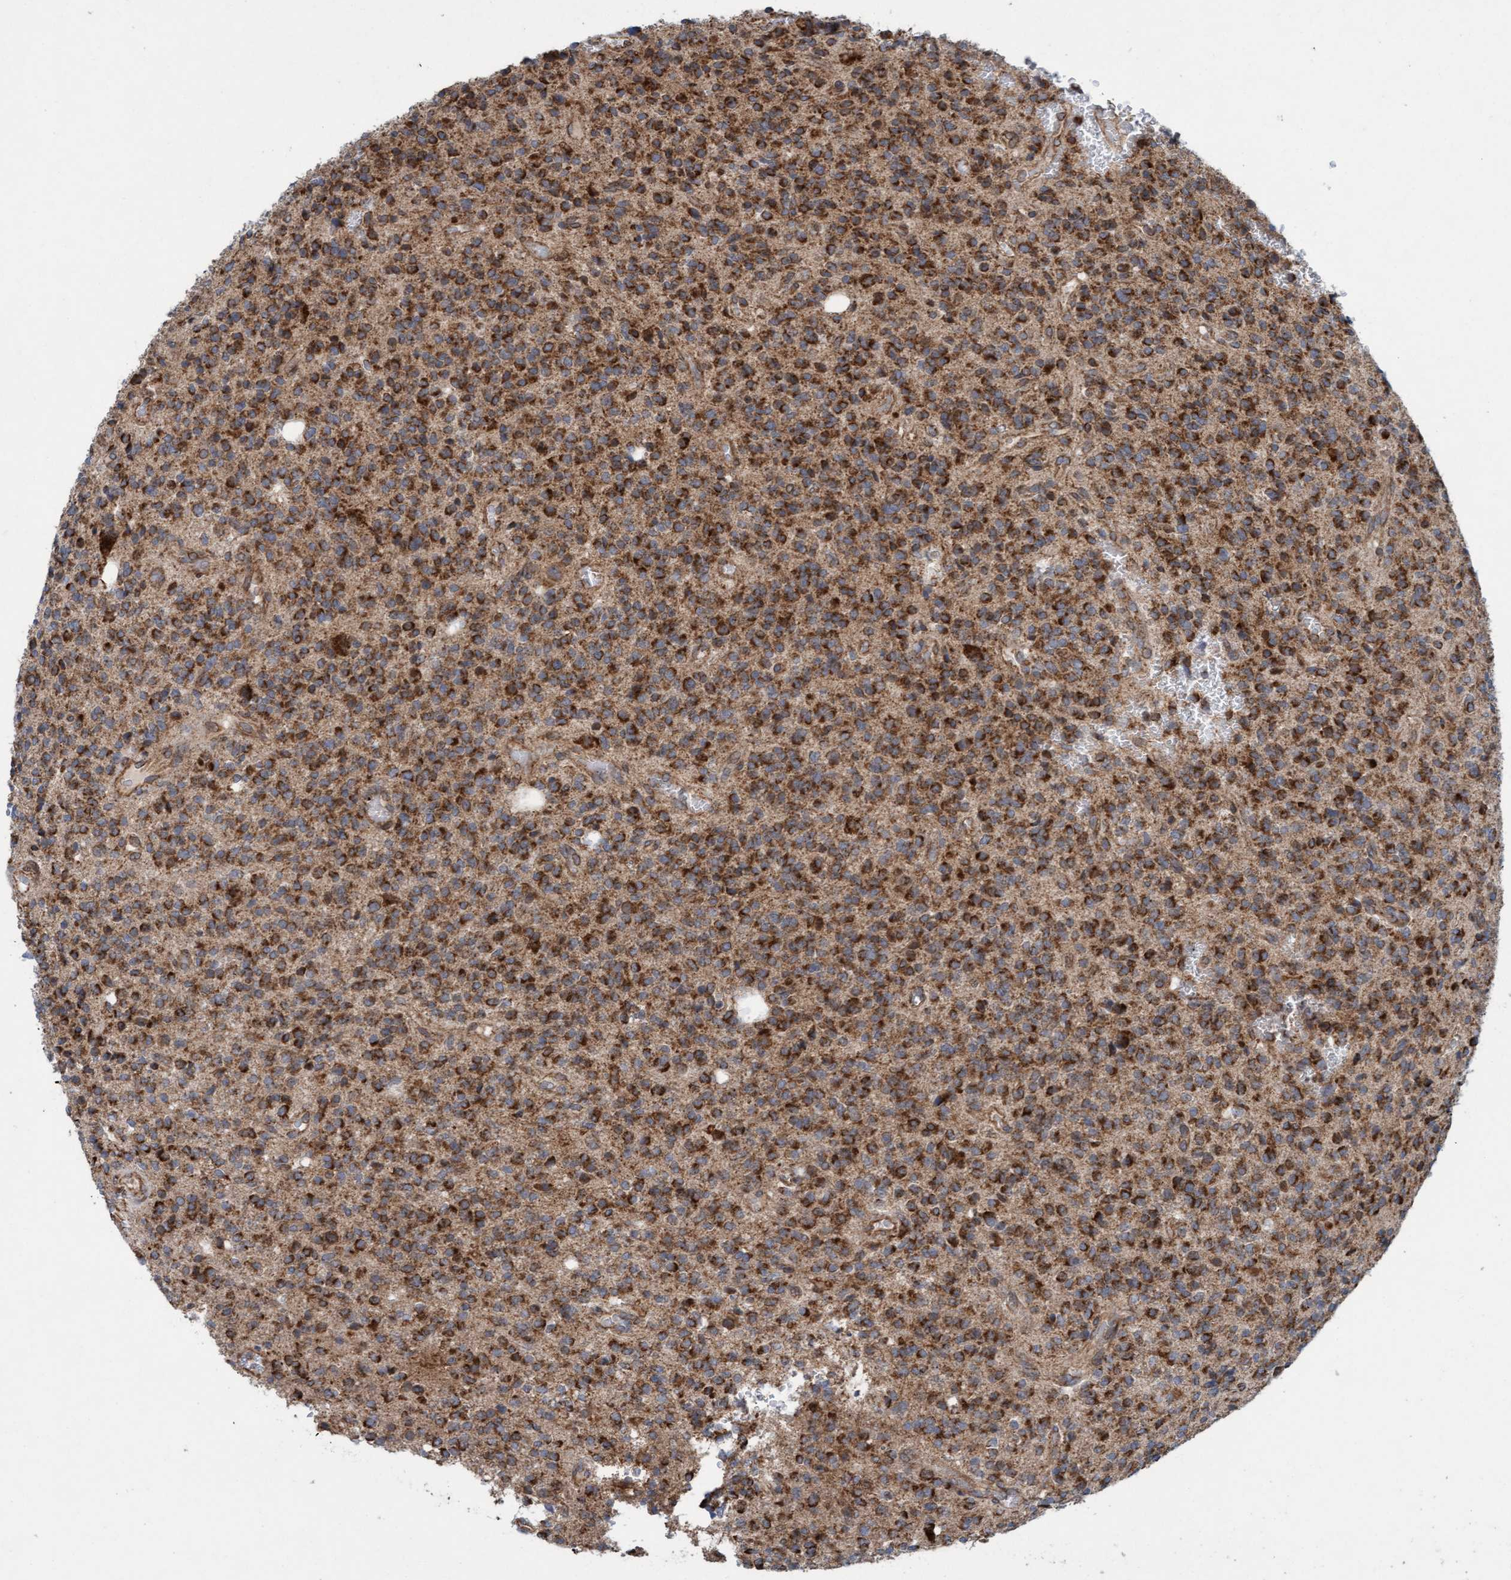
{"staining": {"intensity": "strong", "quantity": ">75%", "location": "cytoplasmic/membranous"}, "tissue": "glioma", "cell_type": "Tumor cells", "image_type": "cancer", "snomed": [{"axis": "morphology", "description": "Glioma, malignant, High grade"}, {"axis": "topography", "description": "Brain"}], "caption": "Glioma was stained to show a protein in brown. There is high levels of strong cytoplasmic/membranous positivity in about >75% of tumor cells. Immunohistochemistry stains the protein of interest in brown and the nuclei are stained blue.", "gene": "MRPS23", "patient": {"sex": "male", "age": 34}}